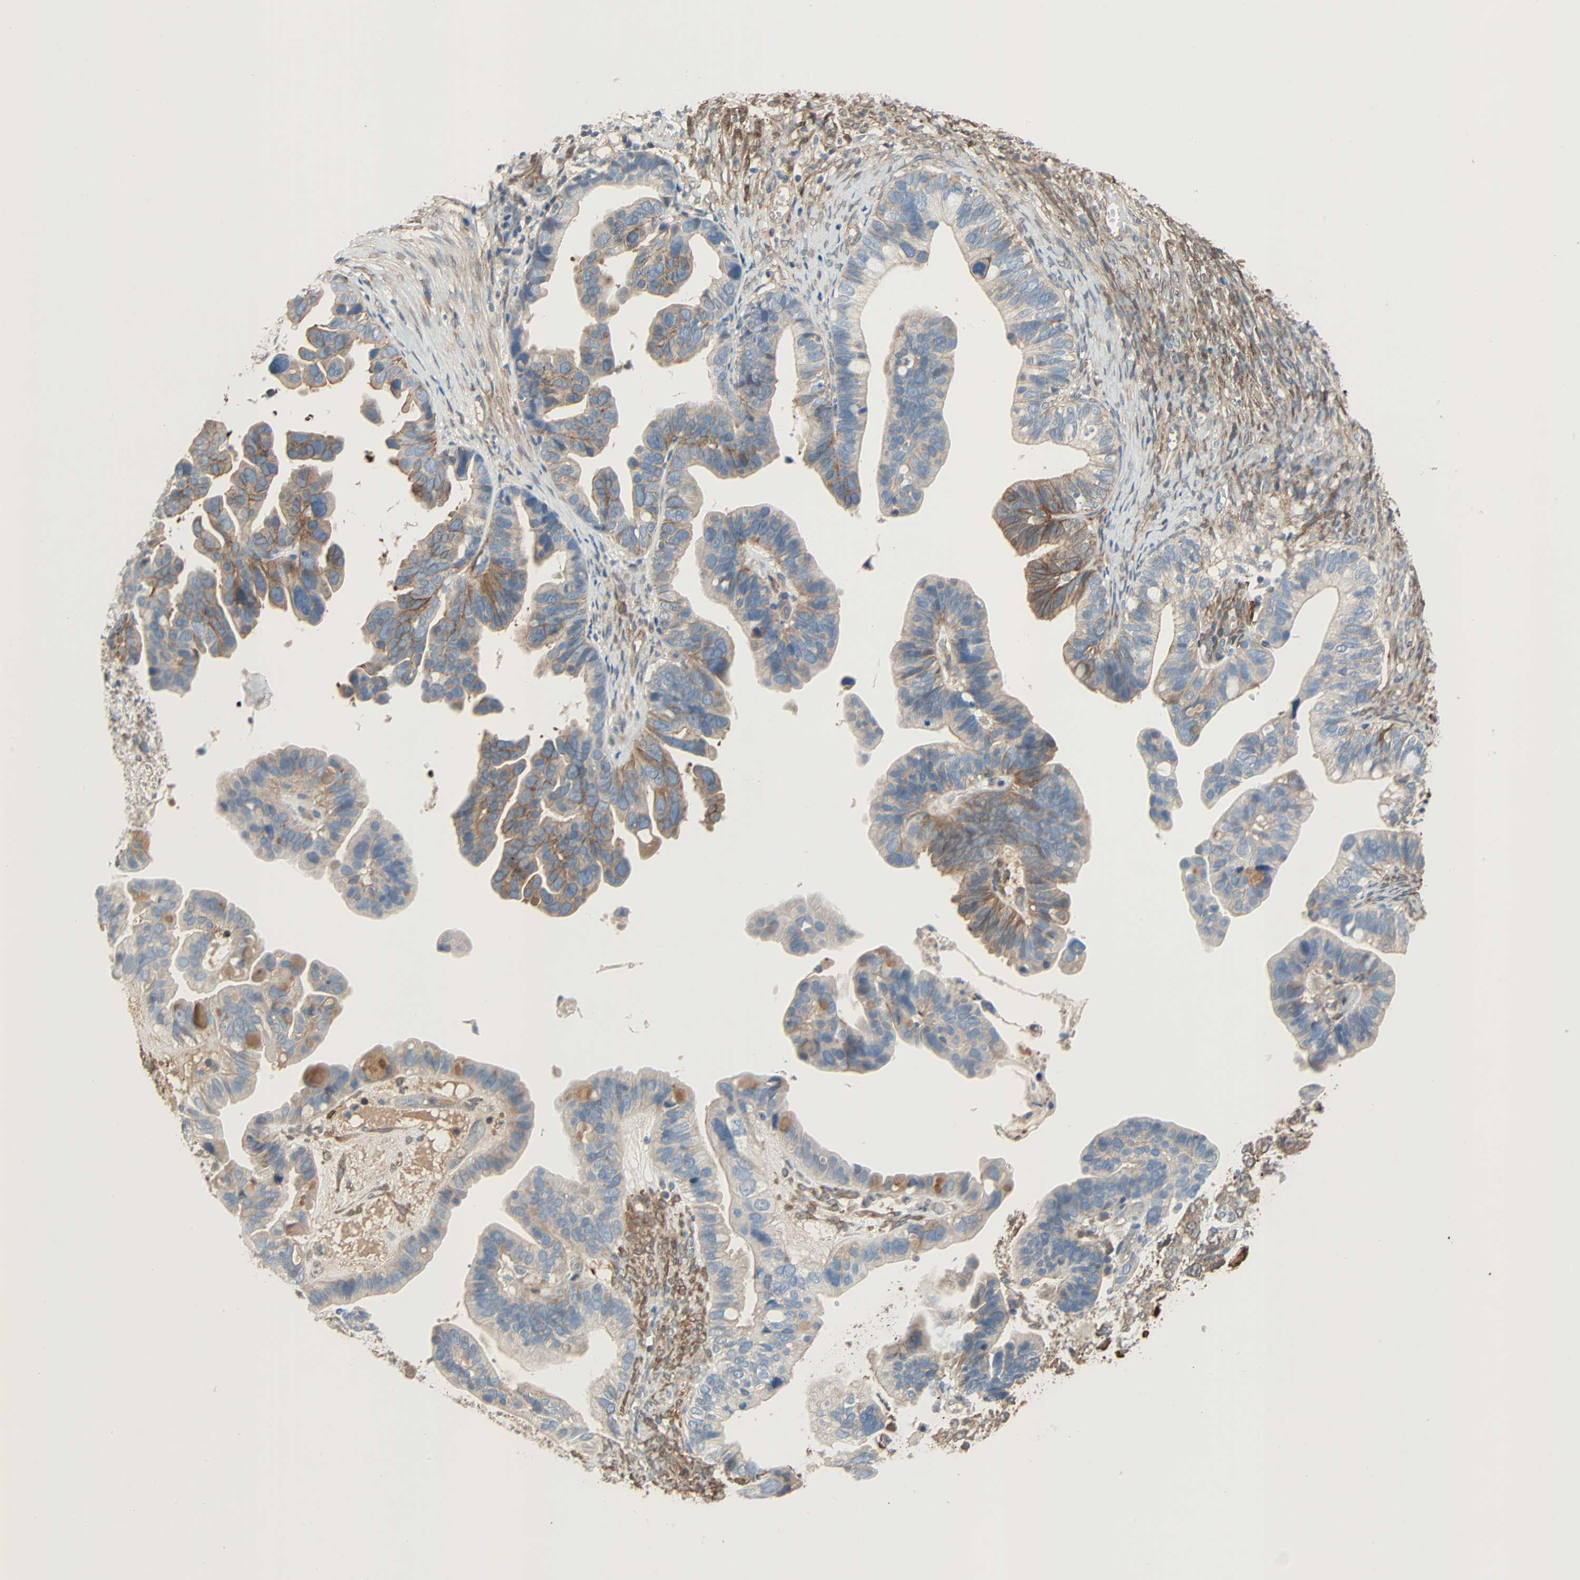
{"staining": {"intensity": "moderate", "quantity": ">75%", "location": "cytoplasmic/membranous"}, "tissue": "ovarian cancer", "cell_type": "Tumor cells", "image_type": "cancer", "snomed": [{"axis": "morphology", "description": "Cystadenocarcinoma, serous, NOS"}, {"axis": "topography", "description": "Ovary"}], "caption": "Human serous cystadenocarcinoma (ovarian) stained for a protein (brown) displays moderate cytoplasmic/membranous positive staining in approximately >75% of tumor cells.", "gene": "TNFRSF12A", "patient": {"sex": "female", "age": 56}}